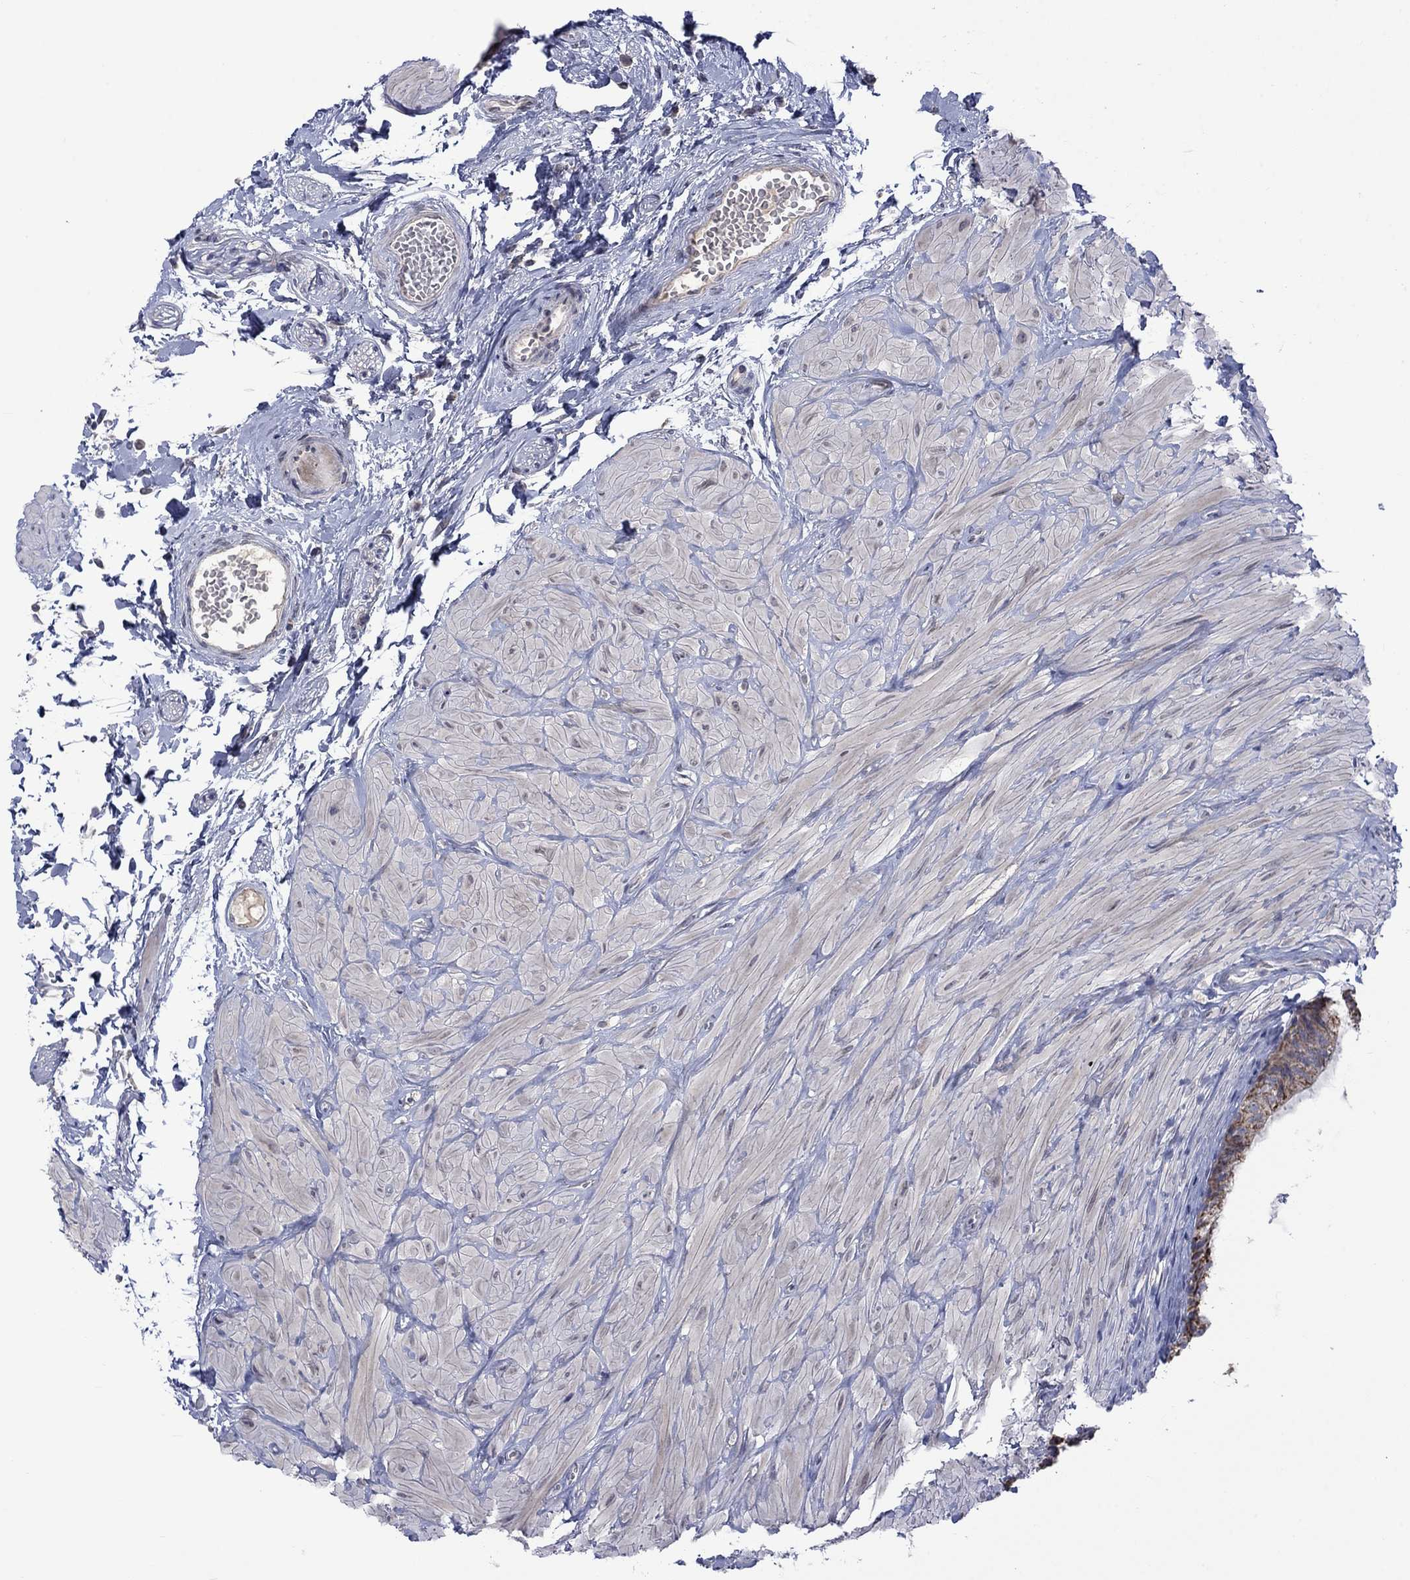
{"staining": {"intensity": "strong", "quantity": "<25%", "location": "cytoplasmic/membranous"}, "tissue": "epididymis", "cell_type": "Glandular cells", "image_type": "normal", "snomed": [{"axis": "morphology", "description": "Normal tissue, NOS"}, {"axis": "topography", "description": "Epididymis"}, {"axis": "topography", "description": "Vas deferens"}], "caption": "DAB (3,3'-diaminobenzidine) immunohistochemical staining of unremarkable human epididymis exhibits strong cytoplasmic/membranous protein expression in about <25% of glandular cells.", "gene": "KCNJ16", "patient": {"sex": "male", "age": 23}}